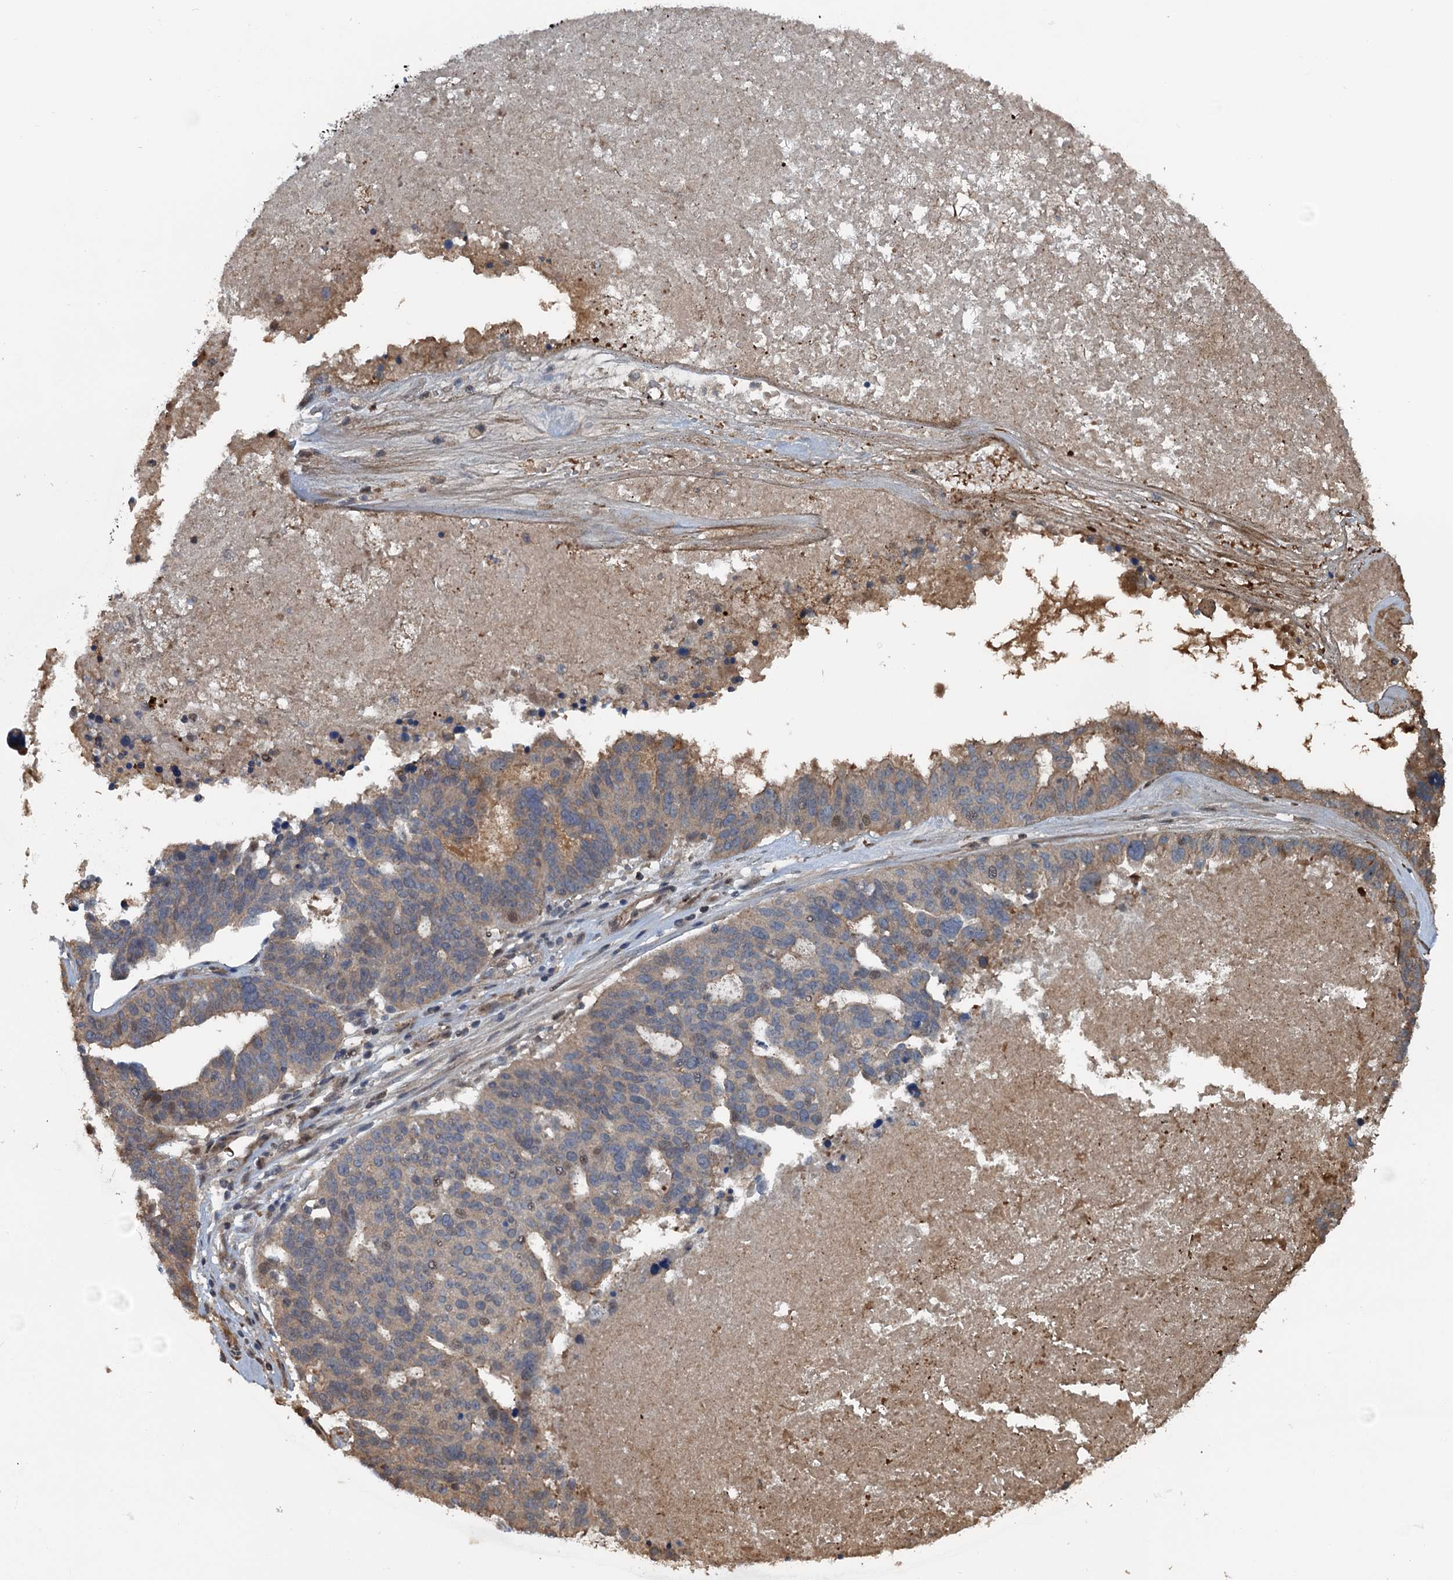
{"staining": {"intensity": "weak", "quantity": "25%-75%", "location": "cytoplasmic/membranous"}, "tissue": "ovarian cancer", "cell_type": "Tumor cells", "image_type": "cancer", "snomed": [{"axis": "morphology", "description": "Cystadenocarcinoma, serous, NOS"}, {"axis": "topography", "description": "Ovary"}], "caption": "High-magnification brightfield microscopy of ovarian serous cystadenocarcinoma stained with DAB (3,3'-diaminobenzidine) (brown) and counterstained with hematoxylin (blue). tumor cells exhibit weak cytoplasmic/membranous staining is present in approximately25%-75% of cells.", "gene": "TEDC1", "patient": {"sex": "female", "age": 59}}